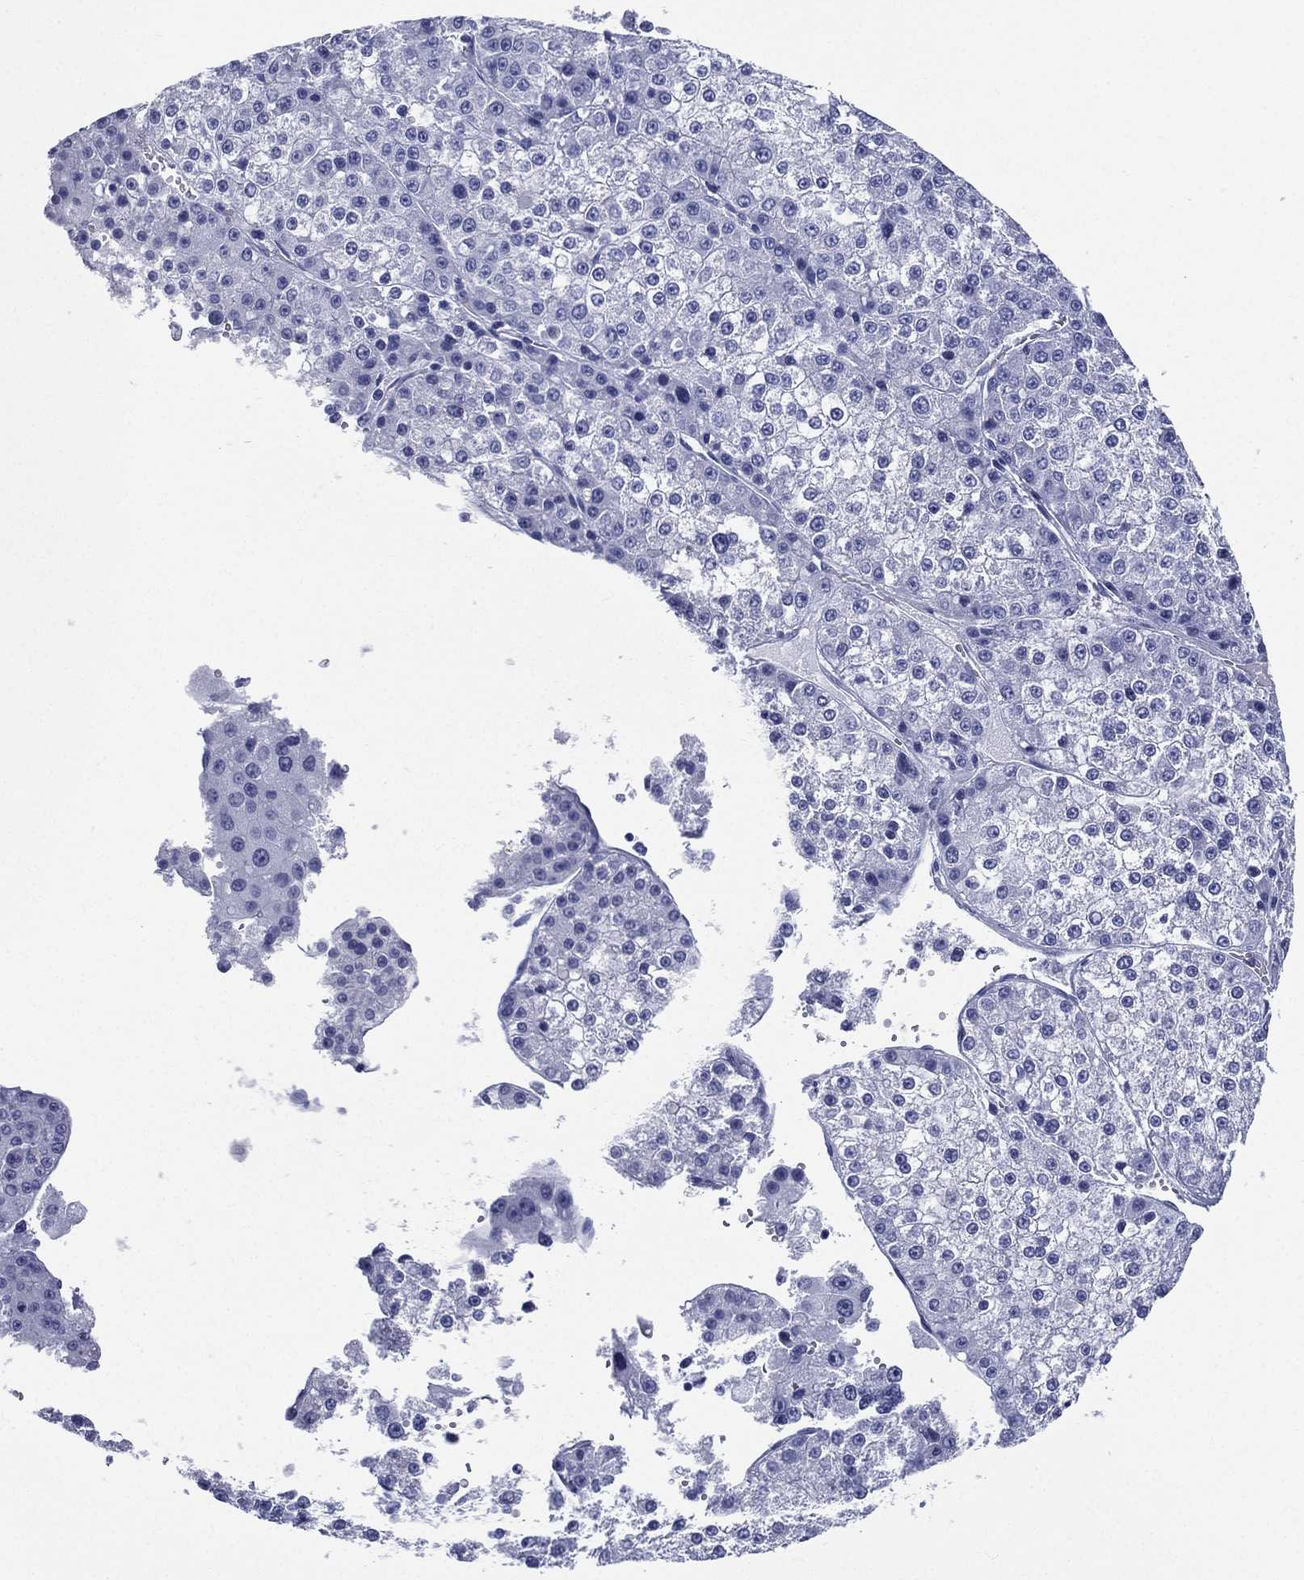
{"staining": {"intensity": "negative", "quantity": "none", "location": "none"}, "tissue": "liver cancer", "cell_type": "Tumor cells", "image_type": "cancer", "snomed": [{"axis": "morphology", "description": "Carcinoma, Hepatocellular, NOS"}, {"axis": "topography", "description": "Liver"}], "caption": "There is no significant expression in tumor cells of hepatocellular carcinoma (liver).", "gene": "RSPH4A", "patient": {"sex": "female", "age": 73}}